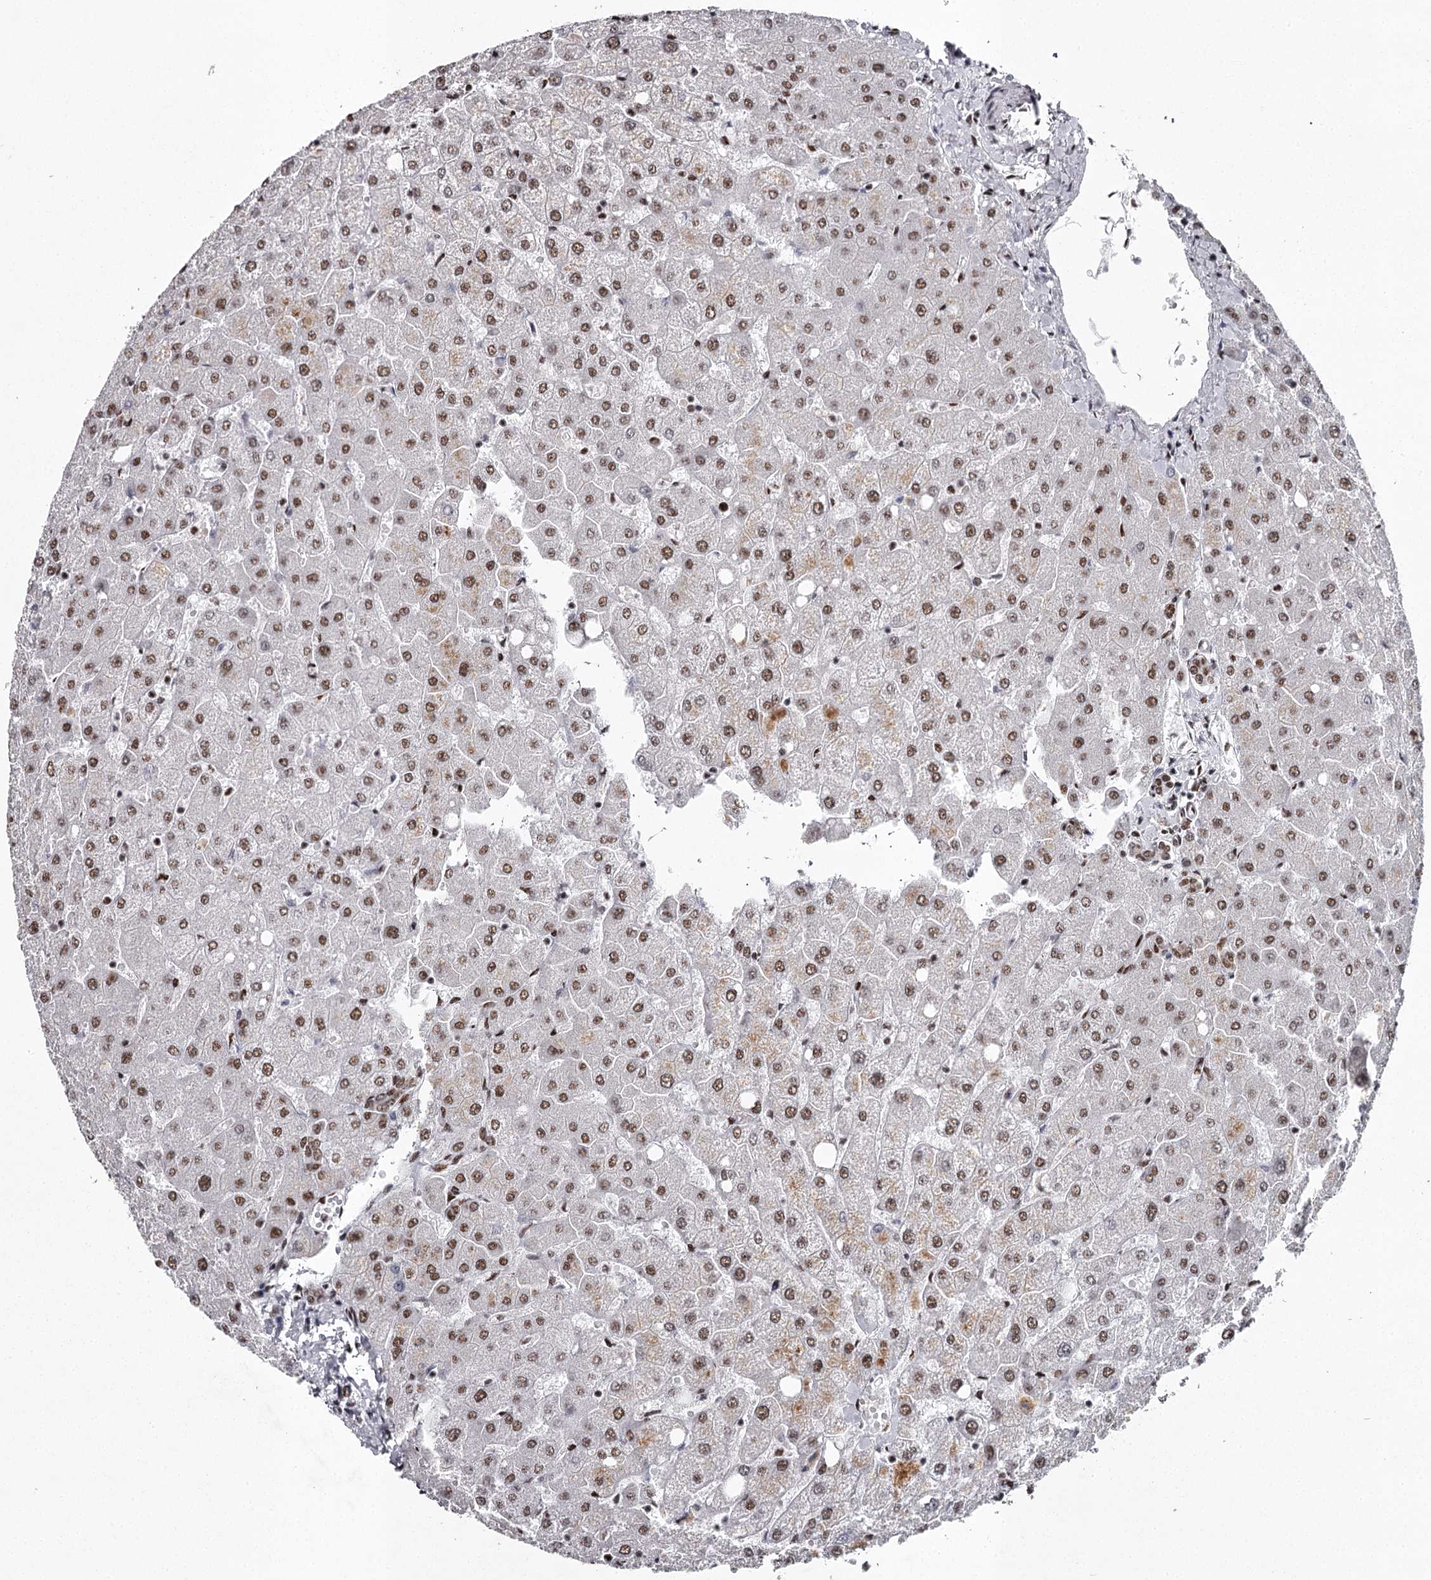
{"staining": {"intensity": "moderate", "quantity": ">75%", "location": "nuclear"}, "tissue": "liver", "cell_type": "Cholangiocytes", "image_type": "normal", "snomed": [{"axis": "morphology", "description": "Normal tissue, NOS"}, {"axis": "topography", "description": "Liver"}], "caption": "A micrograph of liver stained for a protein demonstrates moderate nuclear brown staining in cholangiocytes. Using DAB (brown) and hematoxylin (blue) stains, captured at high magnification using brightfield microscopy.", "gene": "PSPC1", "patient": {"sex": "female", "age": 54}}